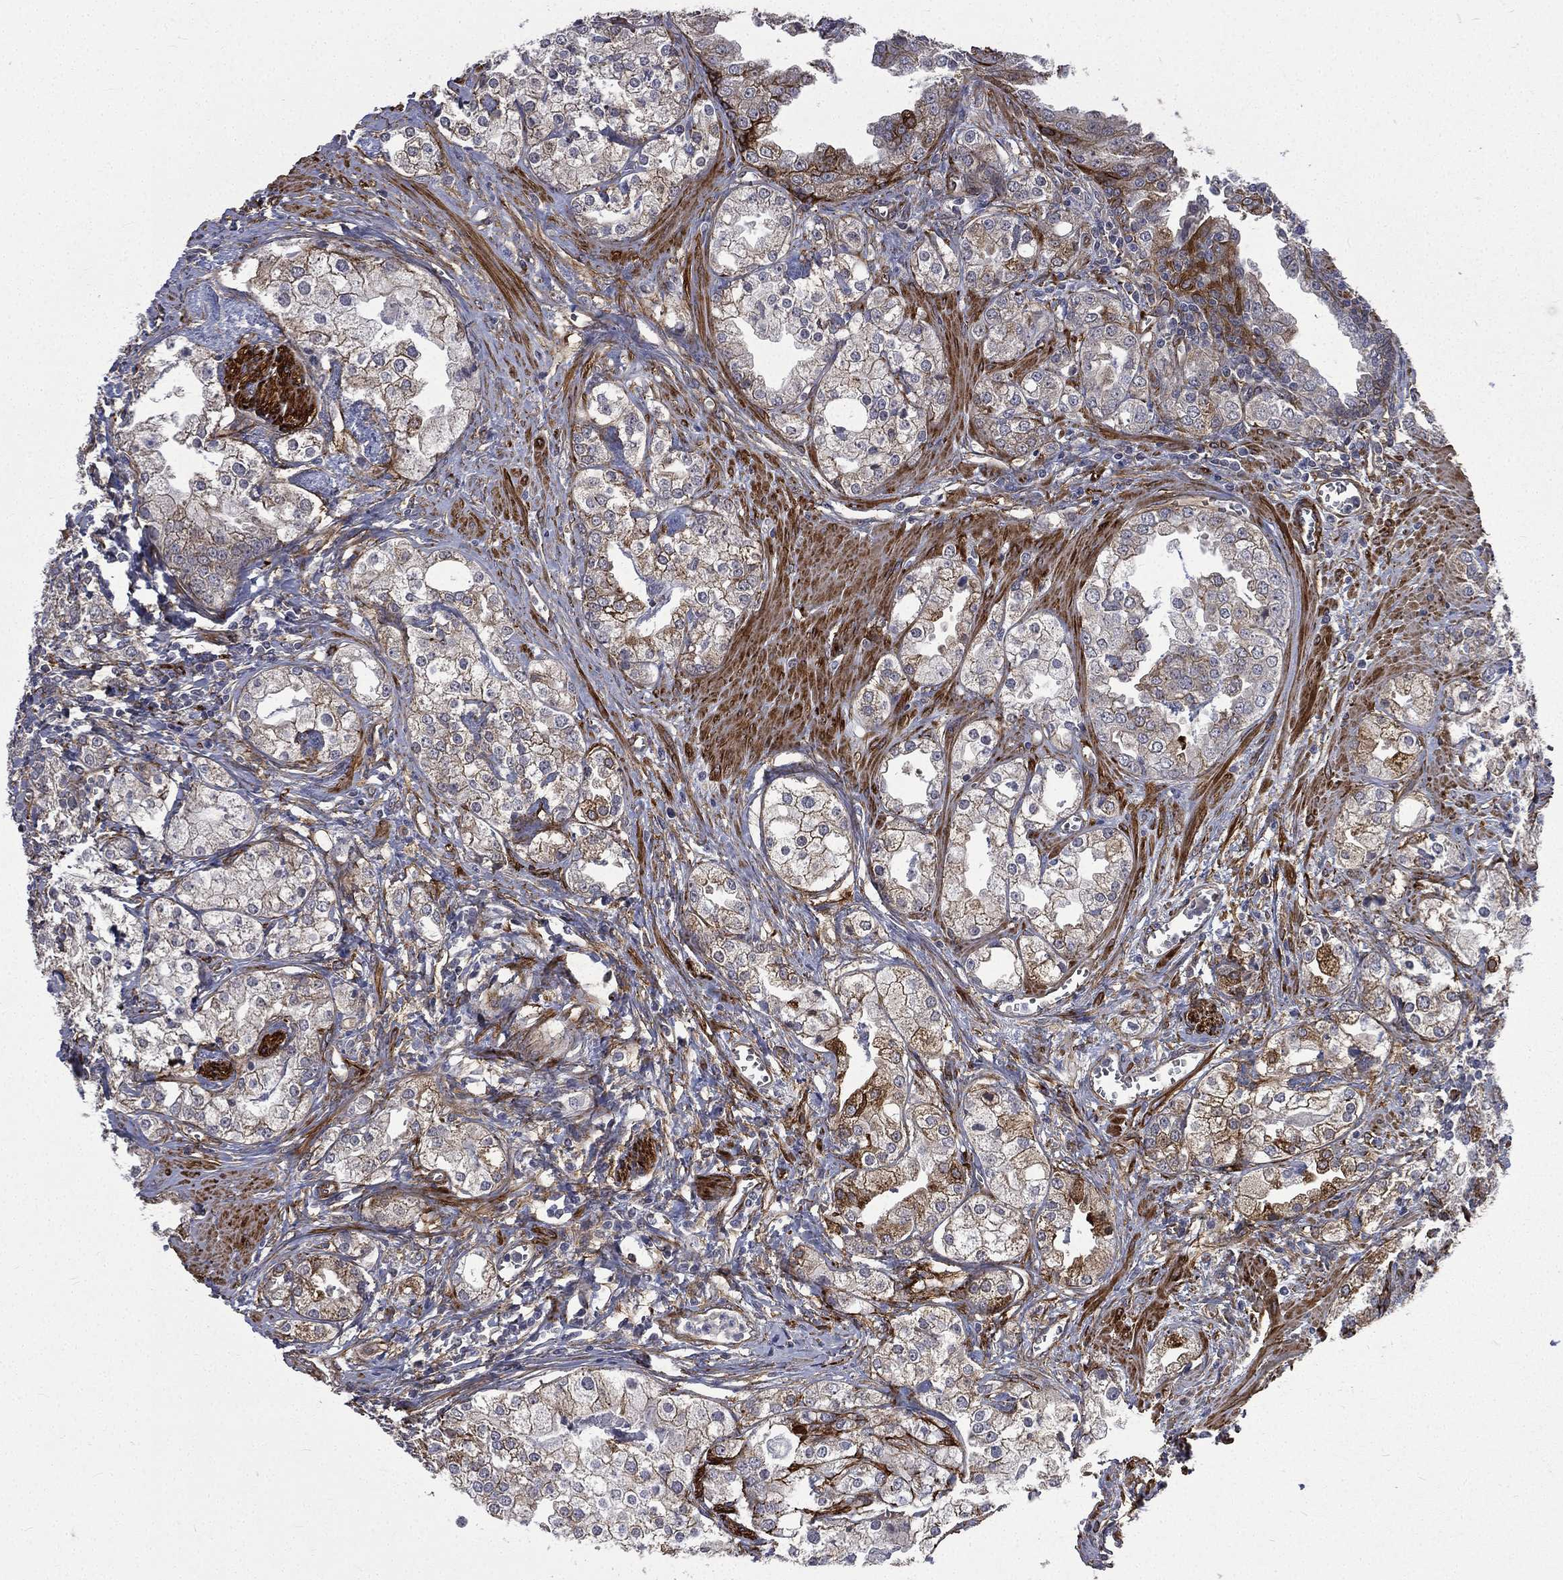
{"staining": {"intensity": "moderate", "quantity": "<25%", "location": "cytoplasmic/membranous"}, "tissue": "prostate cancer", "cell_type": "Tumor cells", "image_type": "cancer", "snomed": [{"axis": "morphology", "description": "Adenocarcinoma, NOS"}, {"axis": "topography", "description": "Prostate and seminal vesicle, NOS"}, {"axis": "topography", "description": "Prostate"}], "caption": "High-power microscopy captured an IHC histopathology image of prostate cancer (adenocarcinoma), revealing moderate cytoplasmic/membranous positivity in about <25% of tumor cells. Immunohistochemistry stains the protein in brown and the nuclei are stained blue.", "gene": "PPFIBP1", "patient": {"sex": "male", "age": 62}}